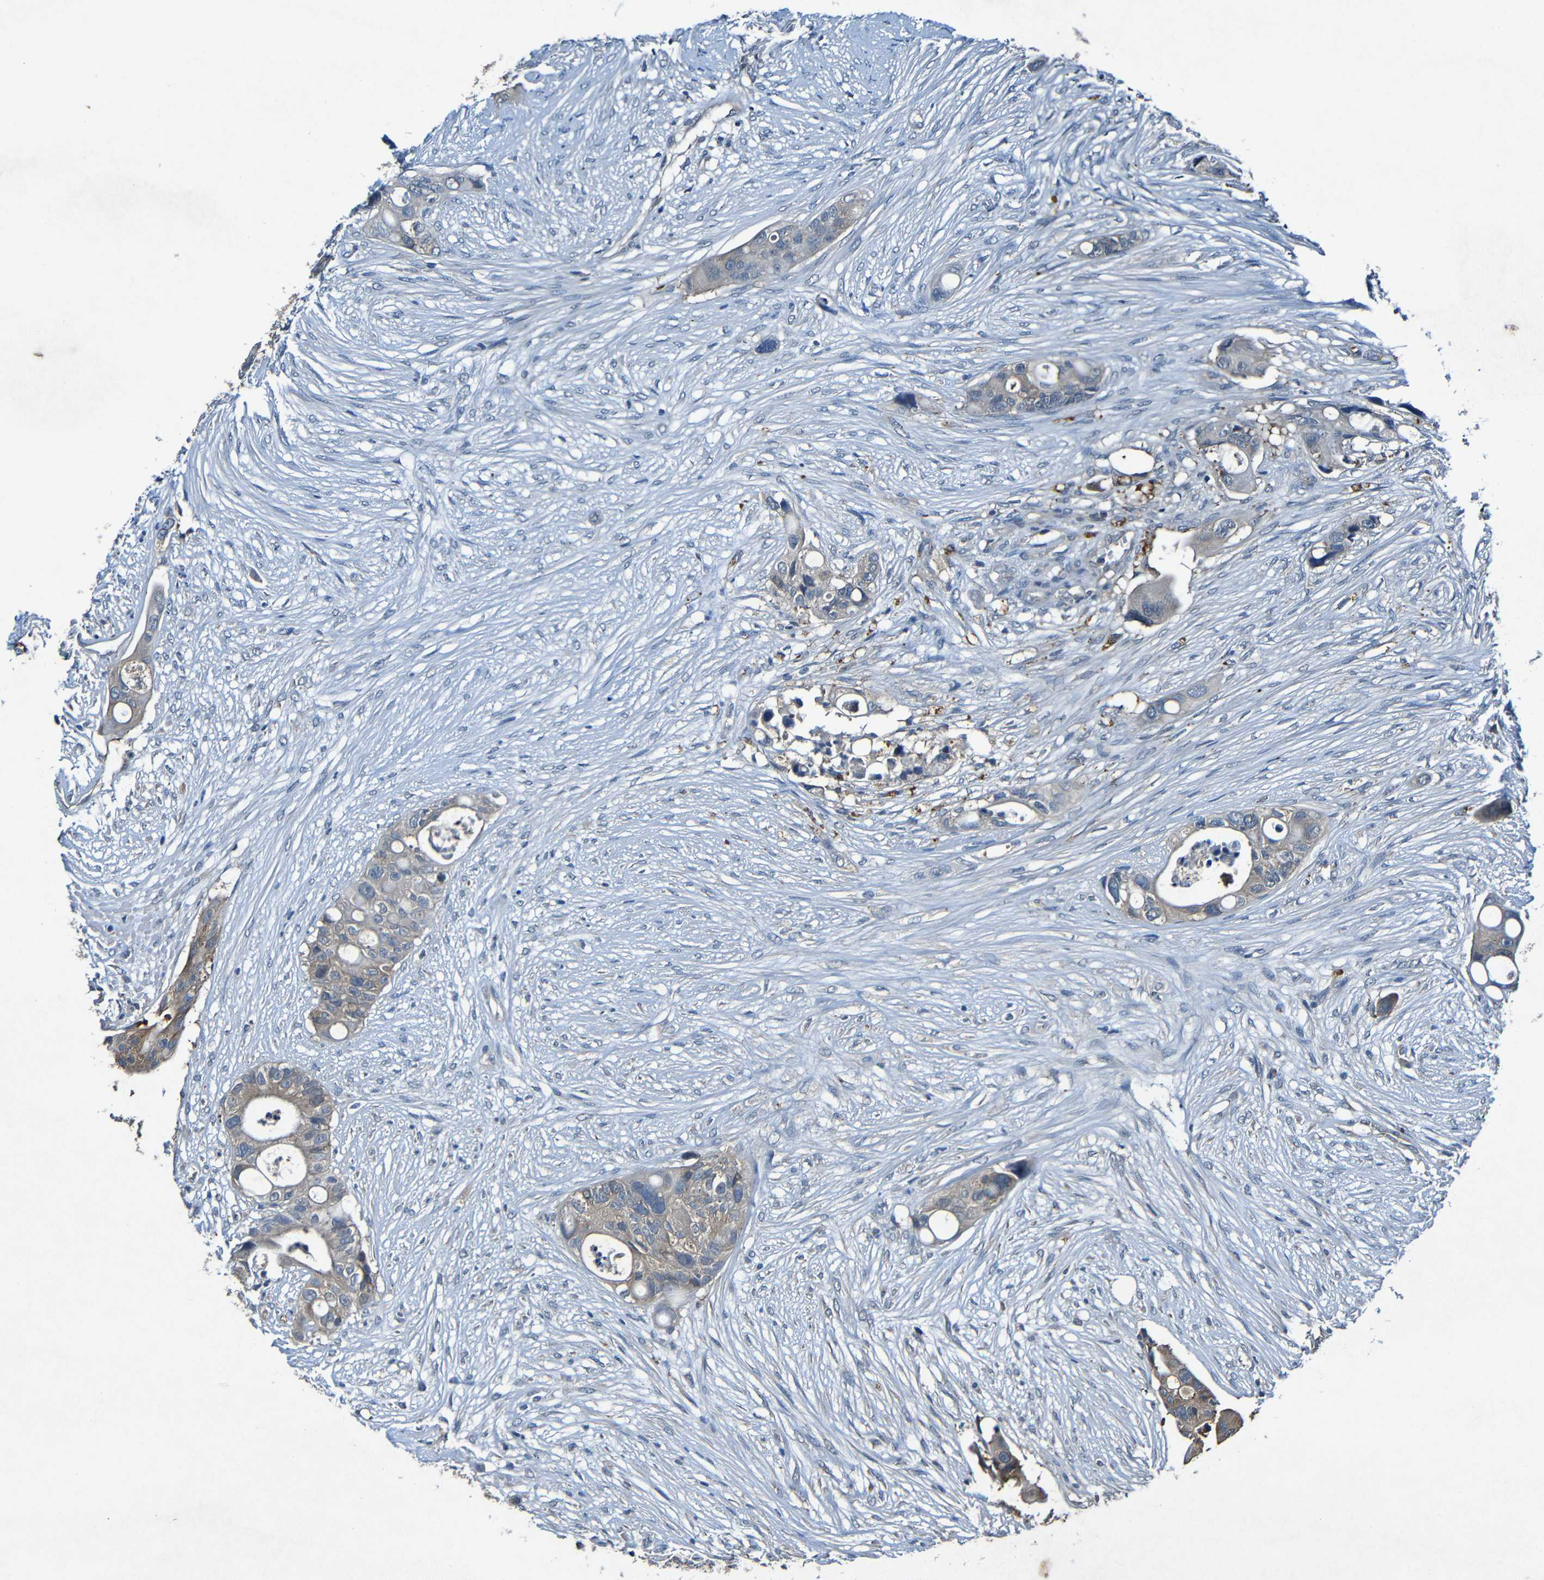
{"staining": {"intensity": "weak", "quantity": "25%-75%", "location": "cytoplasmic/membranous"}, "tissue": "colorectal cancer", "cell_type": "Tumor cells", "image_type": "cancer", "snomed": [{"axis": "morphology", "description": "Adenocarcinoma, NOS"}, {"axis": "topography", "description": "Colon"}], "caption": "Weak cytoplasmic/membranous protein positivity is present in about 25%-75% of tumor cells in adenocarcinoma (colorectal). The protein of interest is shown in brown color, while the nuclei are stained blue.", "gene": "LRRC70", "patient": {"sex": "female", "age": 57}}